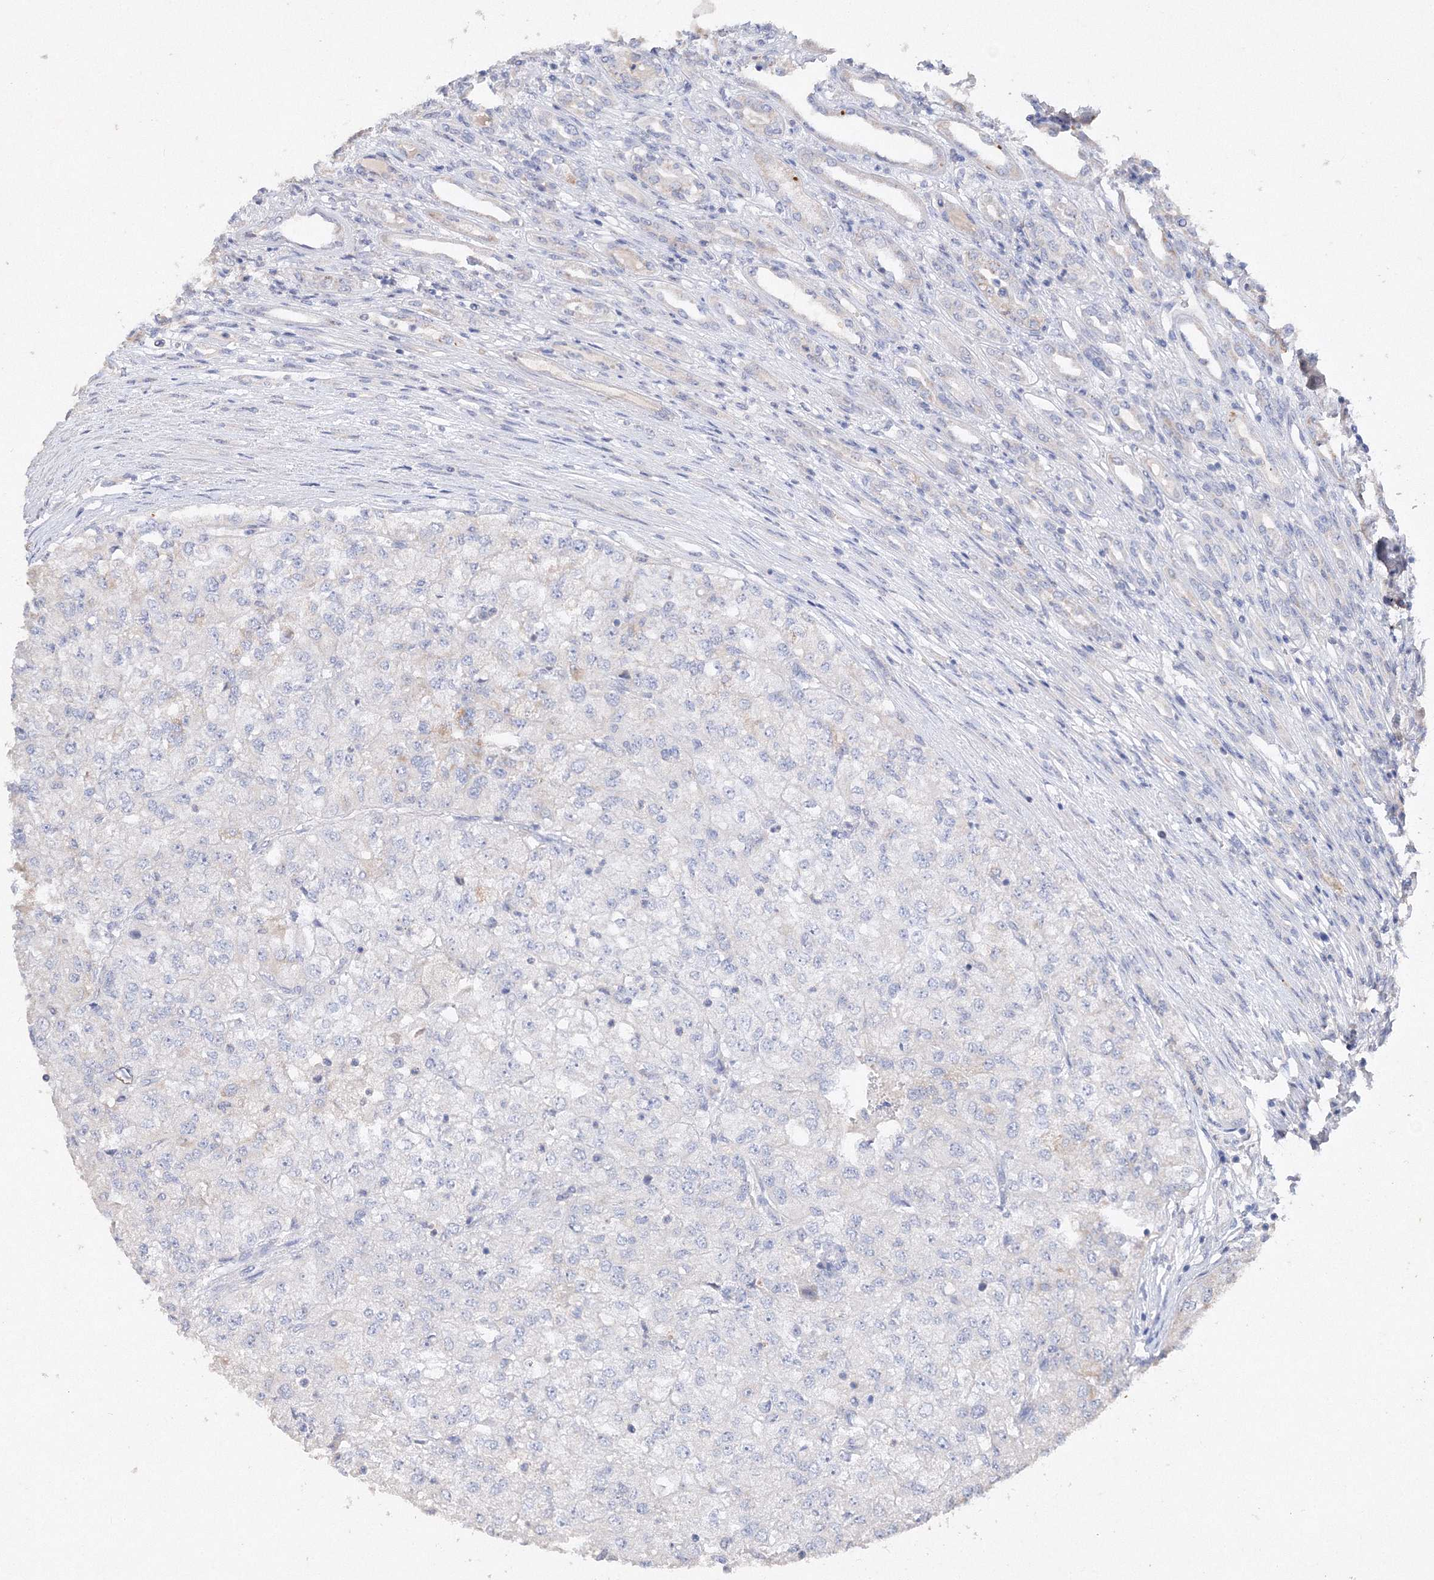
{"staining": {"intensity": "negative", "quantity": "none", "location": "none"}, "tissue": "renal cancer", "cell_type": "Tumor cells", "image_type": "cancer", "snomed": [{"axis": "morphology", "description": "Adenocarcinoma, NOS"}, {"axis": "topography", "description": "Kidney"}], "caption": "Tumor cells show no significant positivity in renal cancer (adenocarcinoma).", "gene": "GLS", "patient": {"sex": "female", "age": 54}}